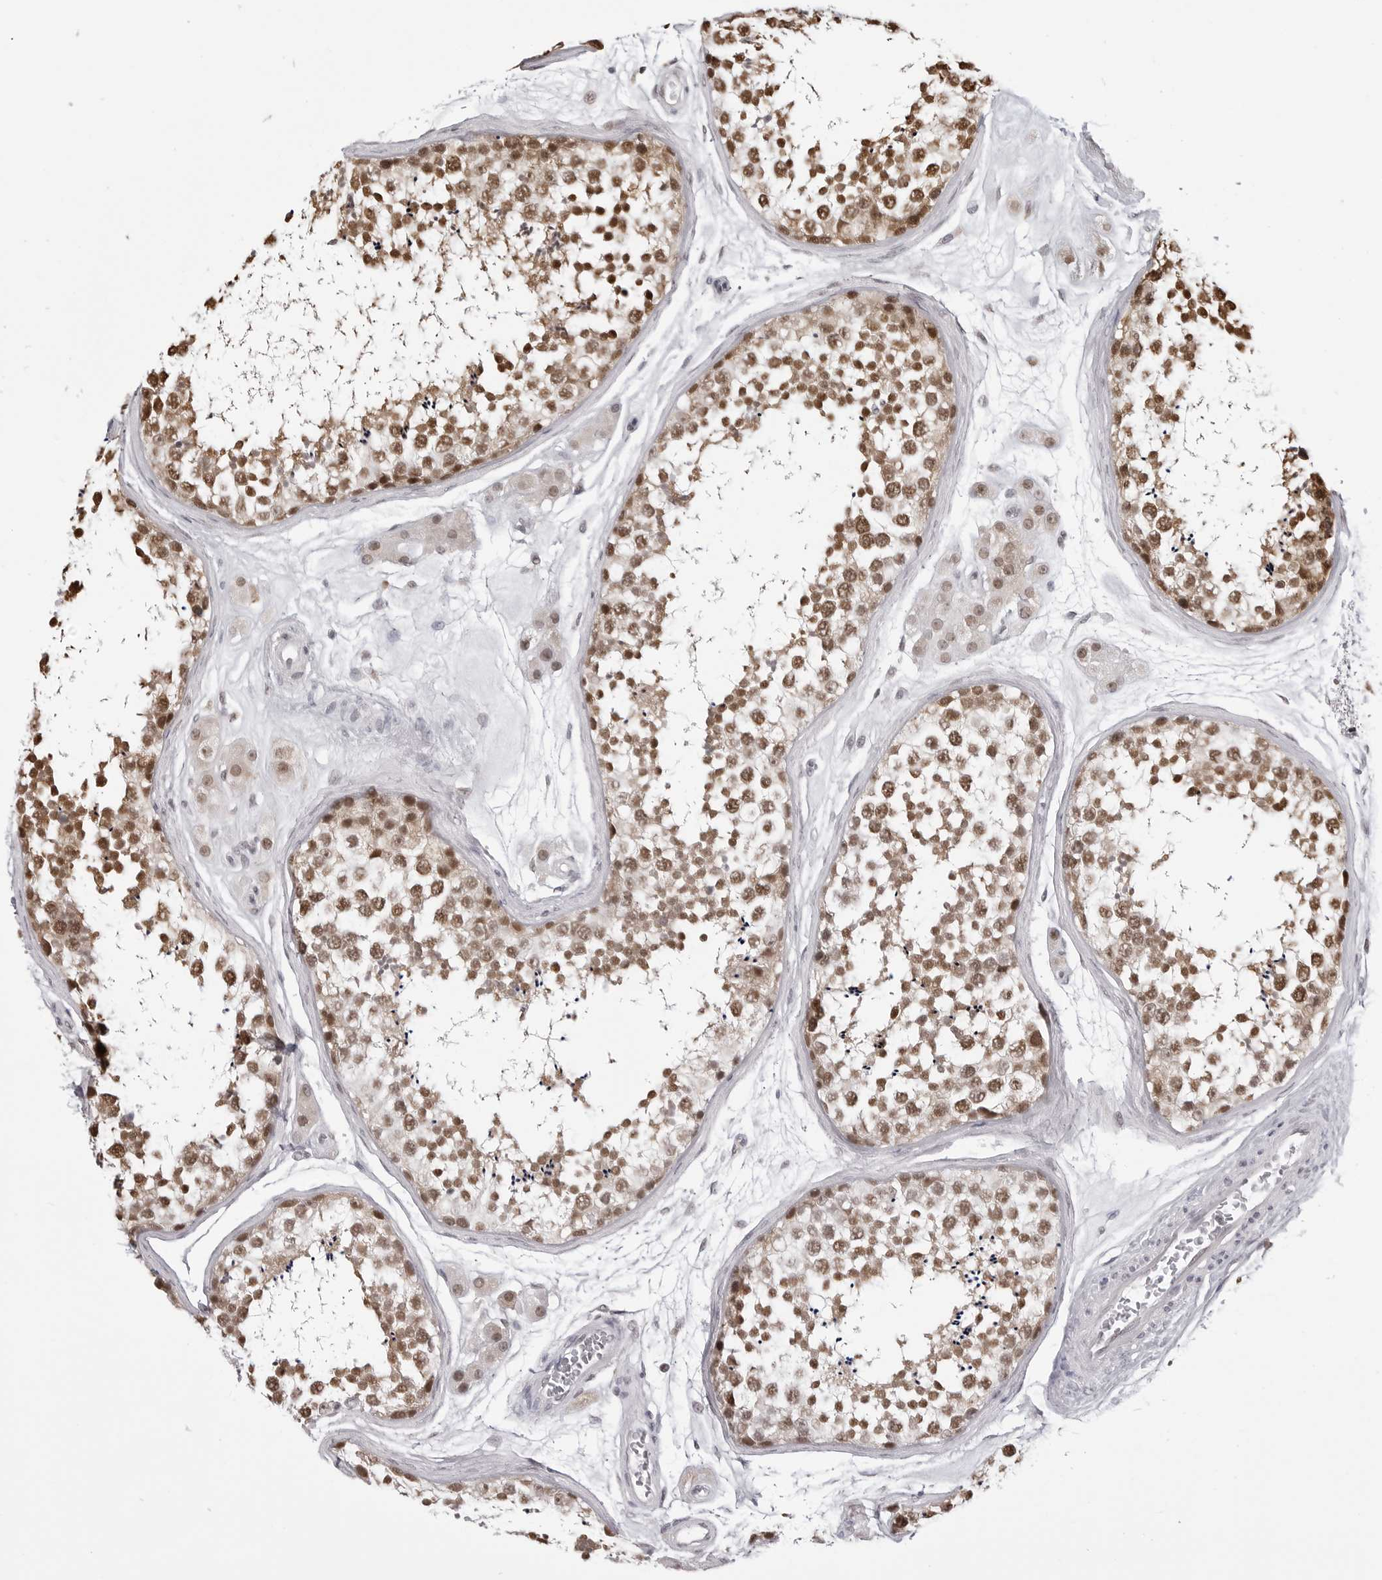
{"staining": {"intensity": "moderate", "quantity": ">75%", "location": "cytoplasmic/membranous,nuclear"}, "tissue": "testis", "cell_type": "Cells in seminiferous ducts", "image_type": "normal", "snomed": [{"axis": "morphology", "description": "Normal tissue, NOS"}, {"axis": "topography", "description": "Testis"}], "caption": "Protein expression analysis of unremarkable human testis reveals moderate cytoplasmic/membranous,nuclear staining in approximately >75% of cells in seminiferous ducts.", "gene": "PHF3", "patient": {"sex": "male", "age": 56}}